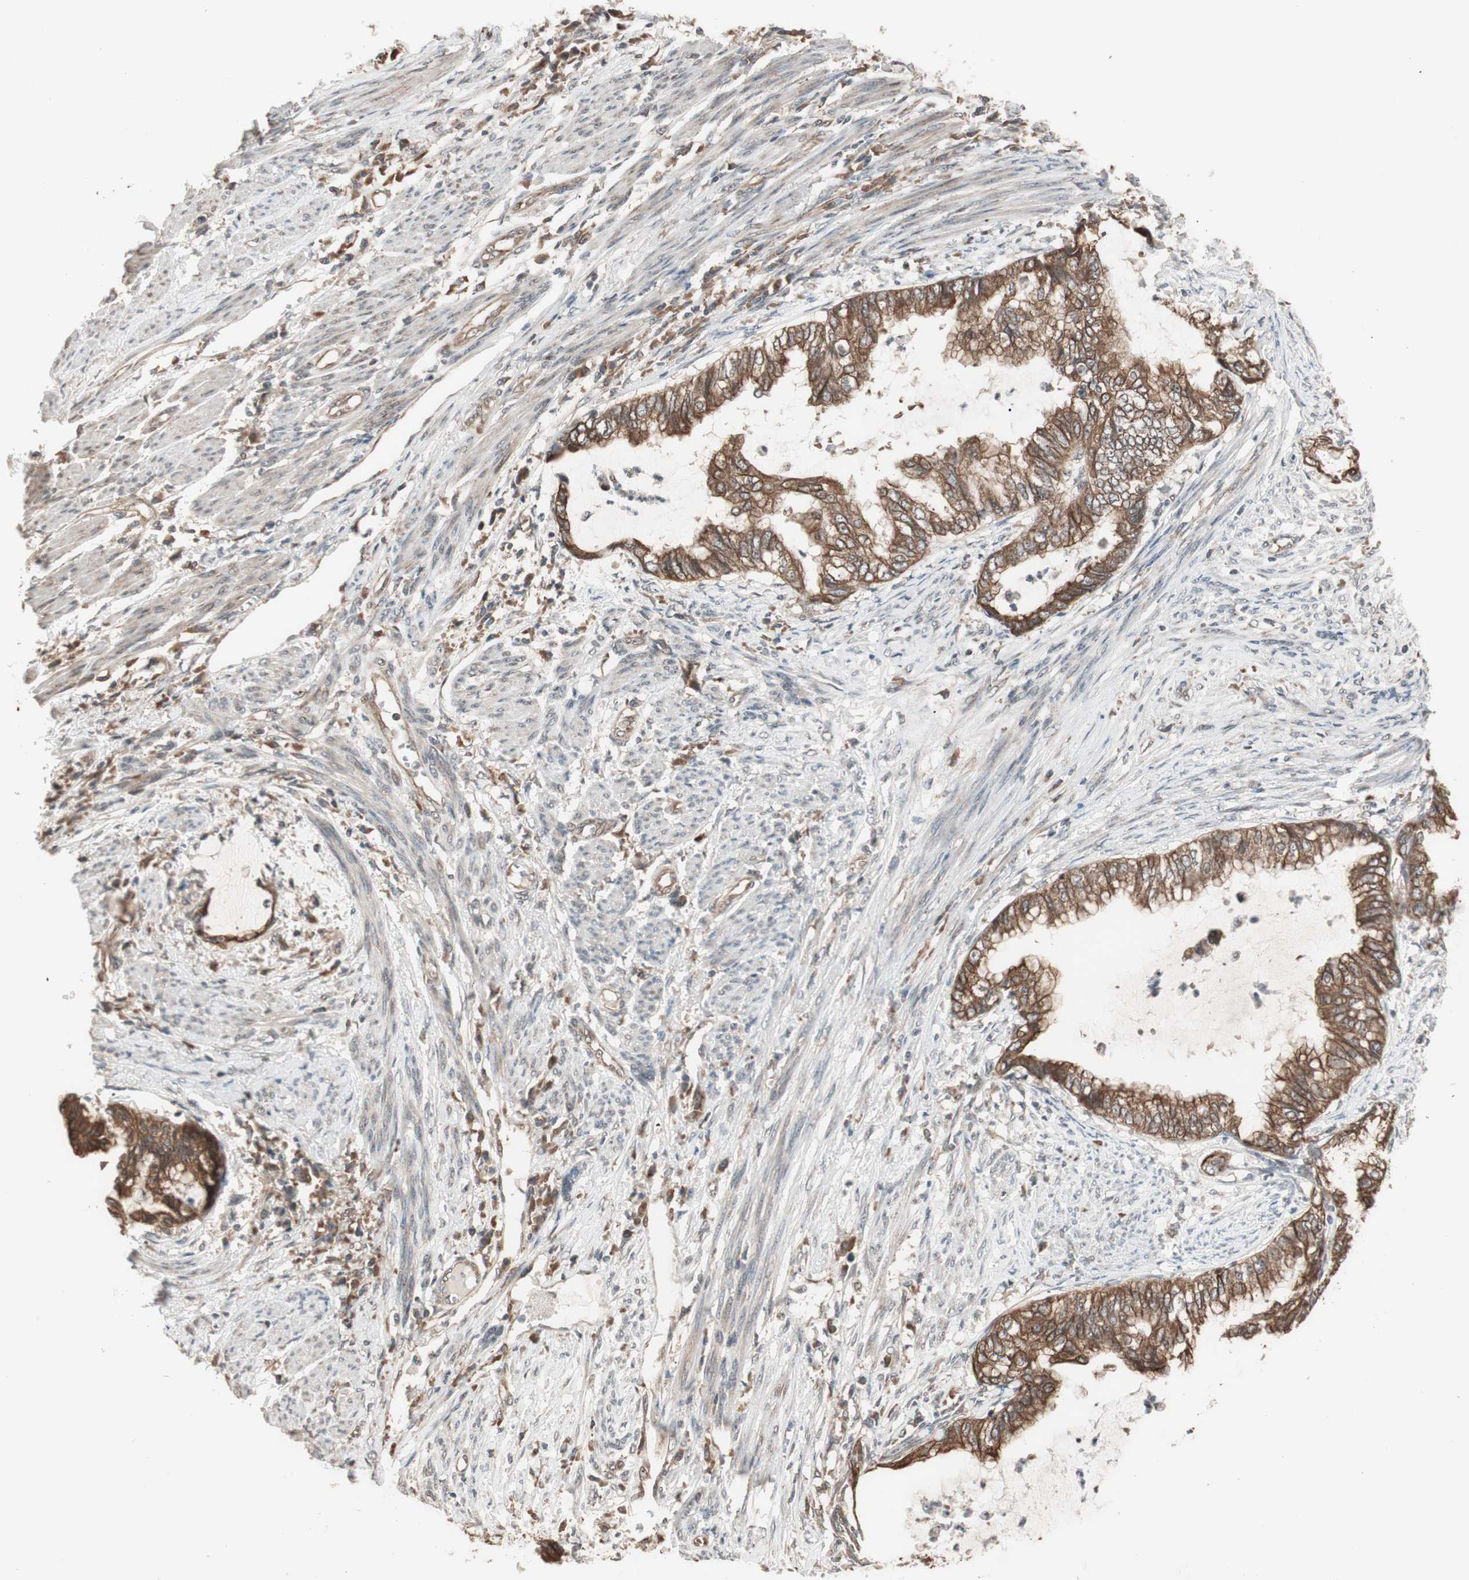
{"staining": {"intensity": "moderate", "quantity": ">75%", "location": "cytoplasmic/membranous"}, "tissue": "endometrial cancer", "cell_type": "Tumor cells", "image_type": "cancer", "snomed": [{"axis": "morphology", "description": "Adenocarcinoma, NOS"}, {"axis": "topography", "description": "Endometrium"}], "caption": "This is an image of immunohistochemistry (IHC) staining of endometrial cancer (adenocarcinoma), which shows moderate staining in the cytoplasmic/membranous of tumor cells.", "gene": "FBXO5", "patient": {"sex": "female", "age": 79}}